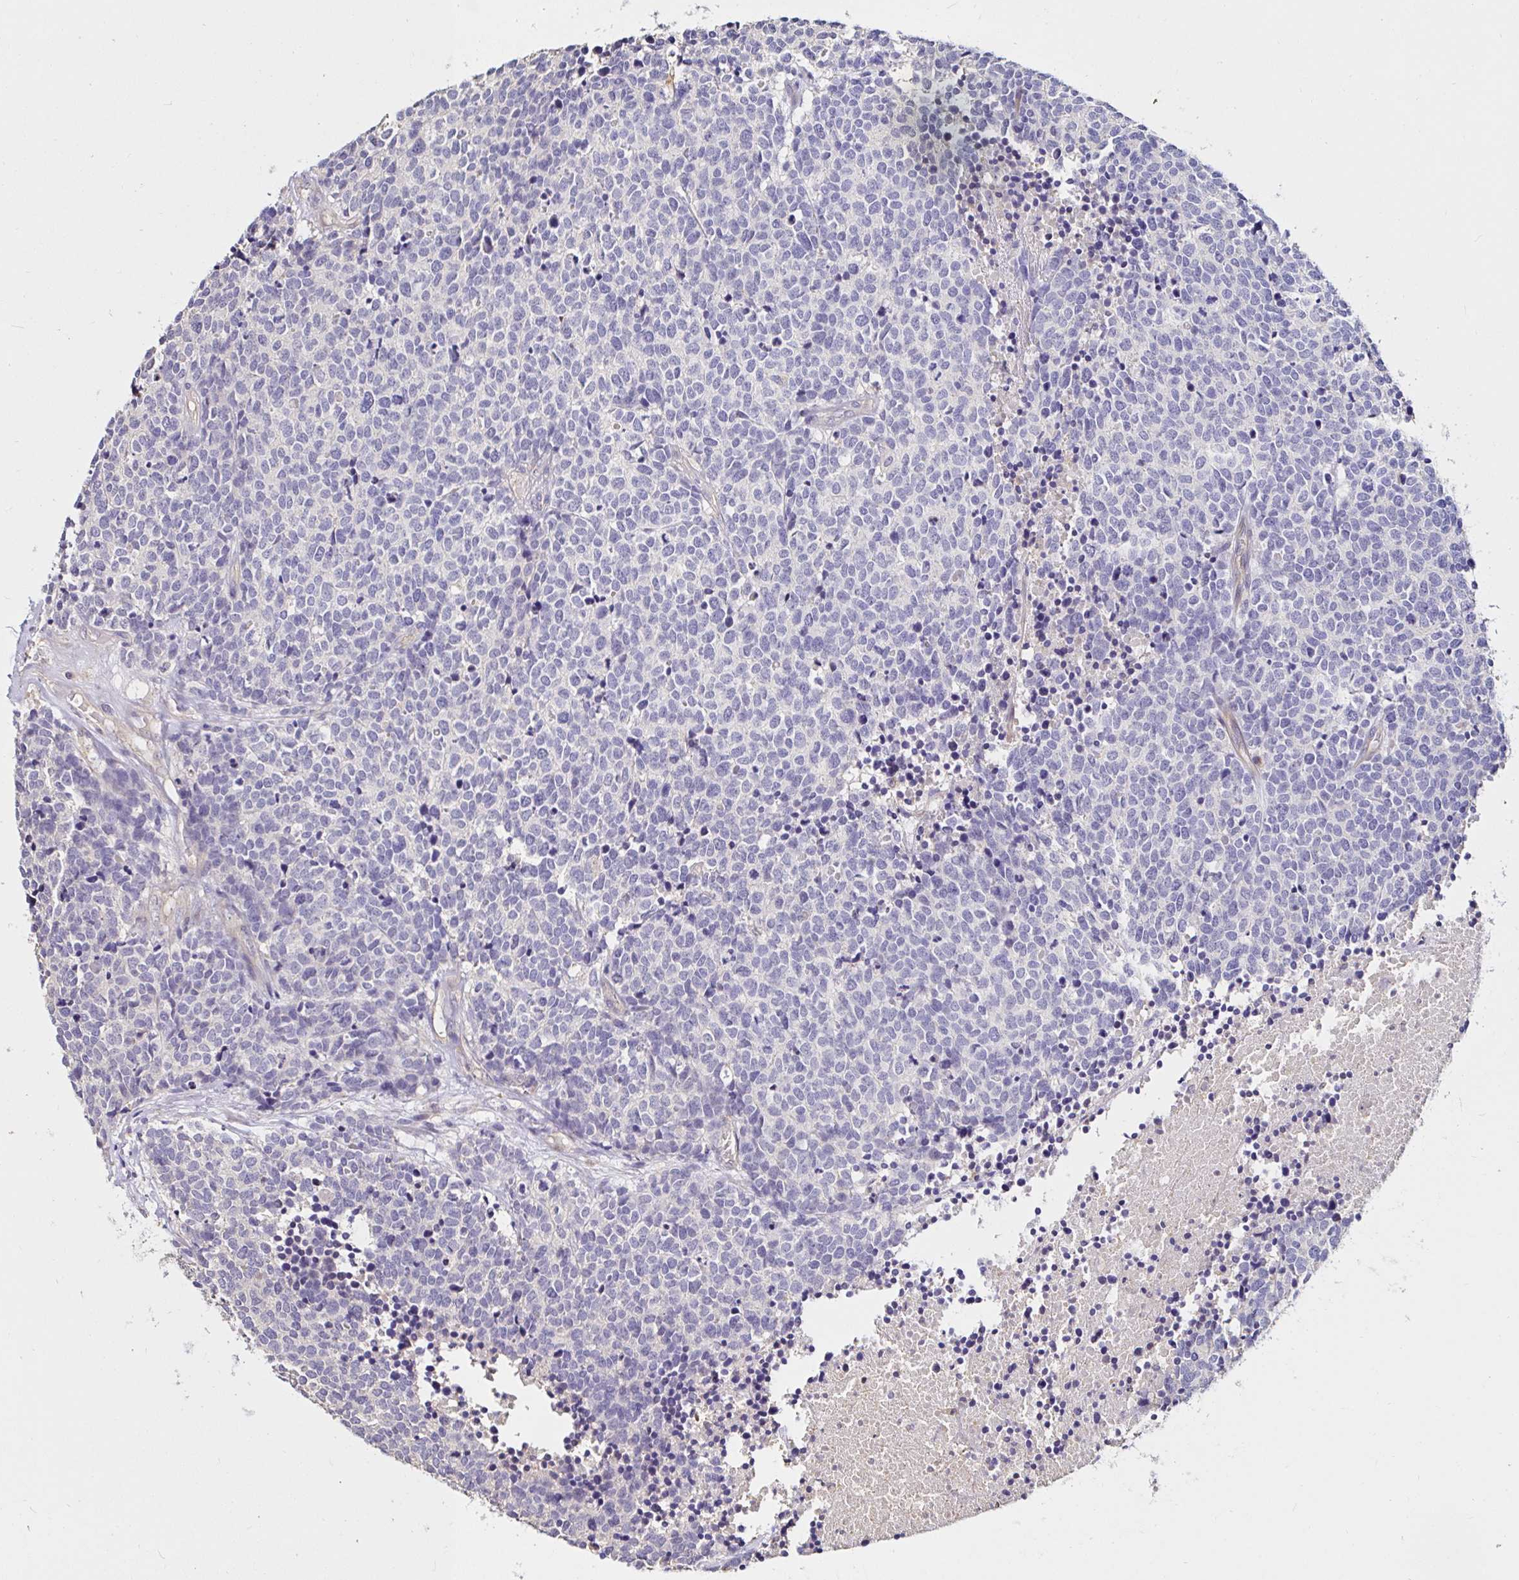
{"staining": {"intensity": "negative", "quantity": "none", "location": "none"}, "tissue": "carcinoid", "cell_type": "Tumor cells", "image_type": "cancer", "snomed": [{"axis": "morphology", "description": "Carcinoid, malignant, NOS"}, {"axis": "topography", "description": "Skin"}], "caption": "Photomicrograph shows no significant protein positivity in tumor cells of carcinoid. Nuclei are stained in blue.", "gene": "RSRP1", "patient": {"sex": "female", "age": 79}}